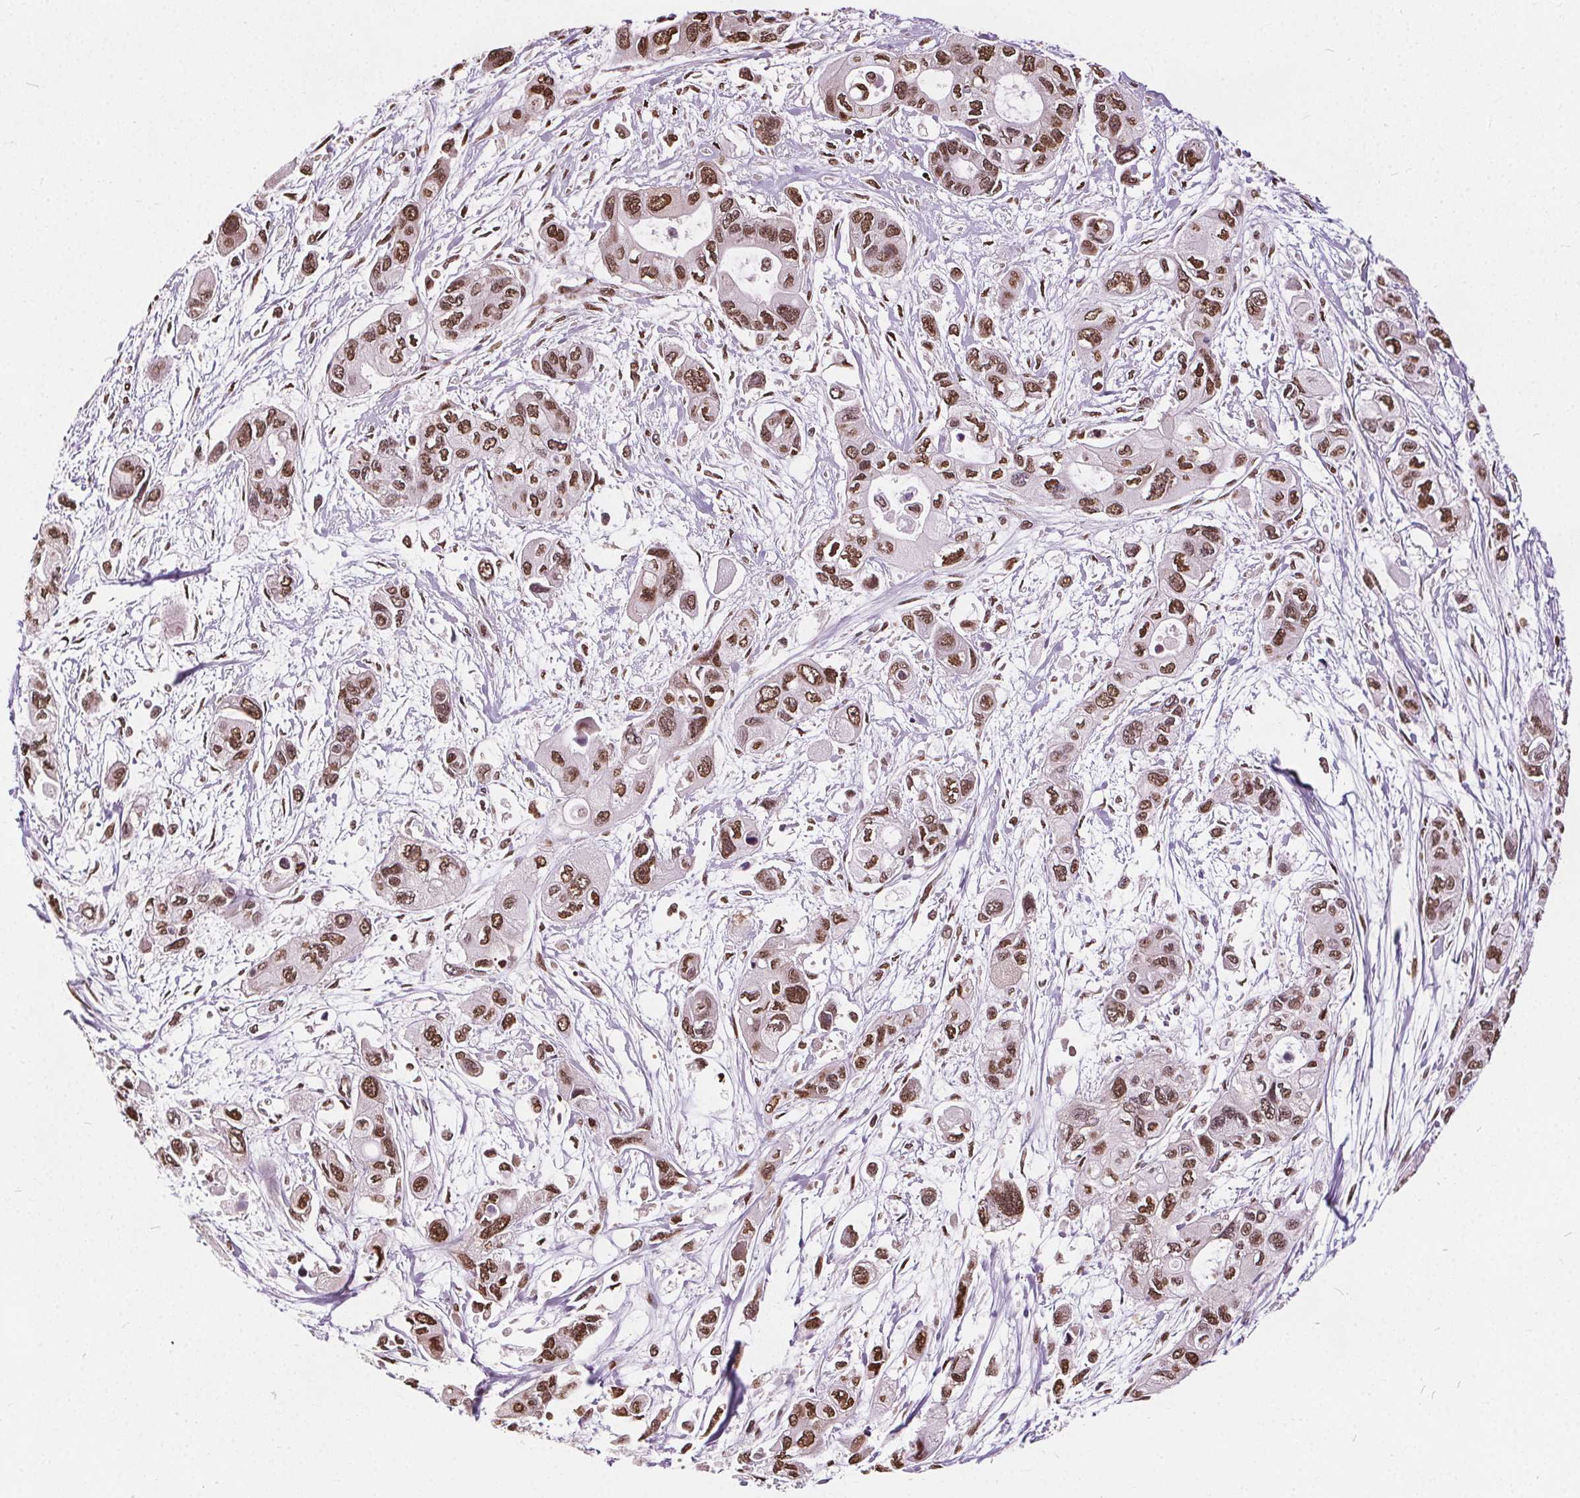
{"staining": {"intensity": "moderate", "quantity": ">75%", "location": "nuclear"}, "tissue": "pancreatic cancer", "cell_type": "Tumor cells", "image_type": "cancer", "snomed": [{"axis": "morphology", "description": "Adenocarcinoma, NOS"}, {"axis": "topography", "description": "Pancreas"}], "caption": "Adenocarcinoma (pancreatic) tissue displays moderate nuclear expression in approximately >75% of tumor cells, visualized by immunohistochemistry.", "gene": "ISLR2", "patient": {"sex": "female", "age": 47}}